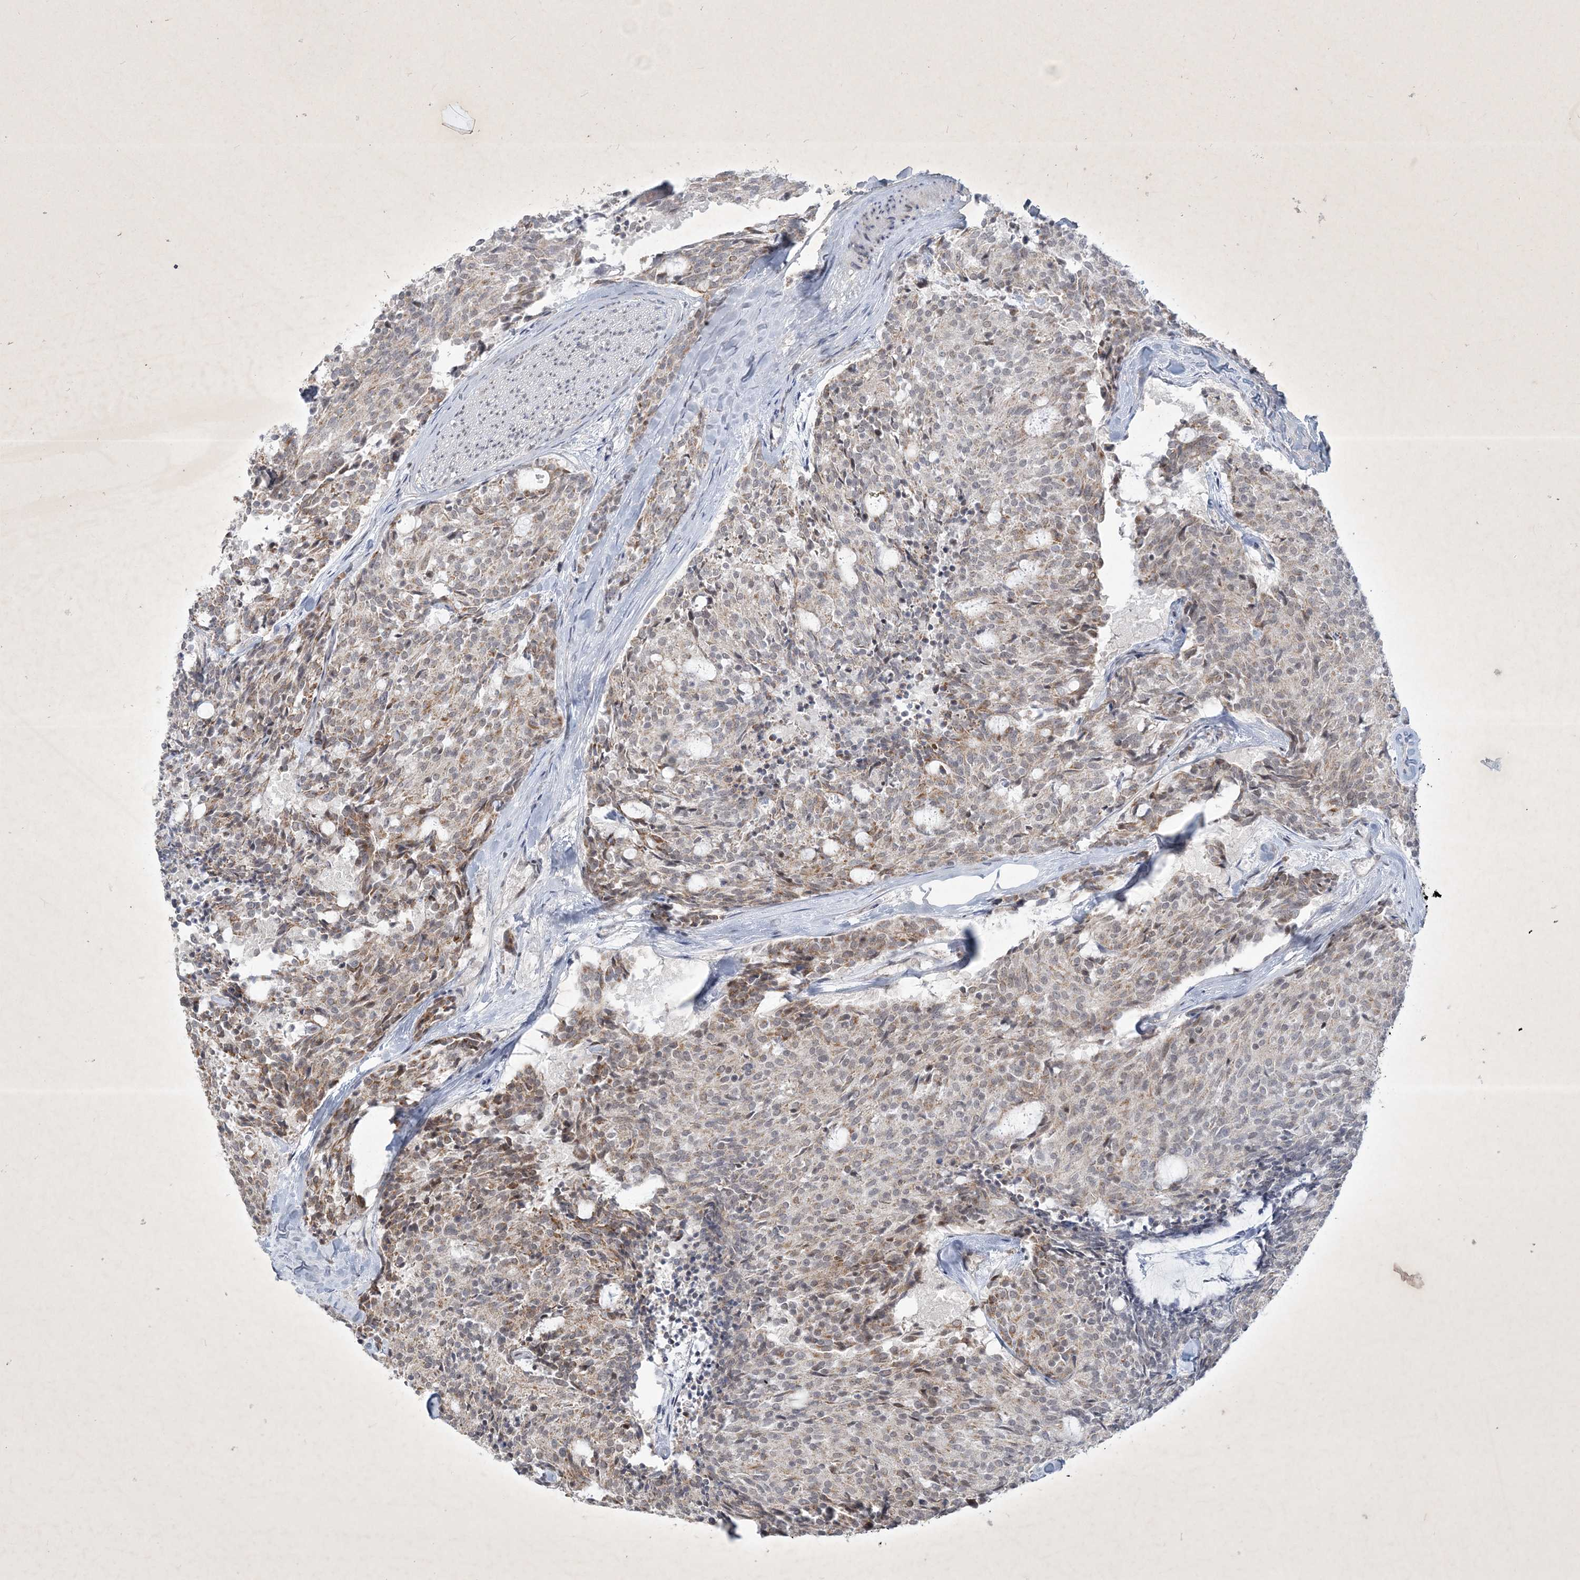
{"staining": {"intensity": "moderate", "quantity": "<25%", "location": "cytoplasmic/membranous"}, "tissue": "carcinoid", "cell_type": "Tumor cells", "image_type": "cancer", "snomed": [{"axis": "morphology", "description": "Carcinoid, malignant, NOS"}, {"axis": "topography", "description": "Pancreas"}], "caption": "Immunohistochemical staining of carcinoid demonstrates low levels of moderate cytoplasmic/membranous staining in approximately <25% of tumor cells.", "gene": "ZBTB9", "patient": {"sex": "female", "age": 54}}